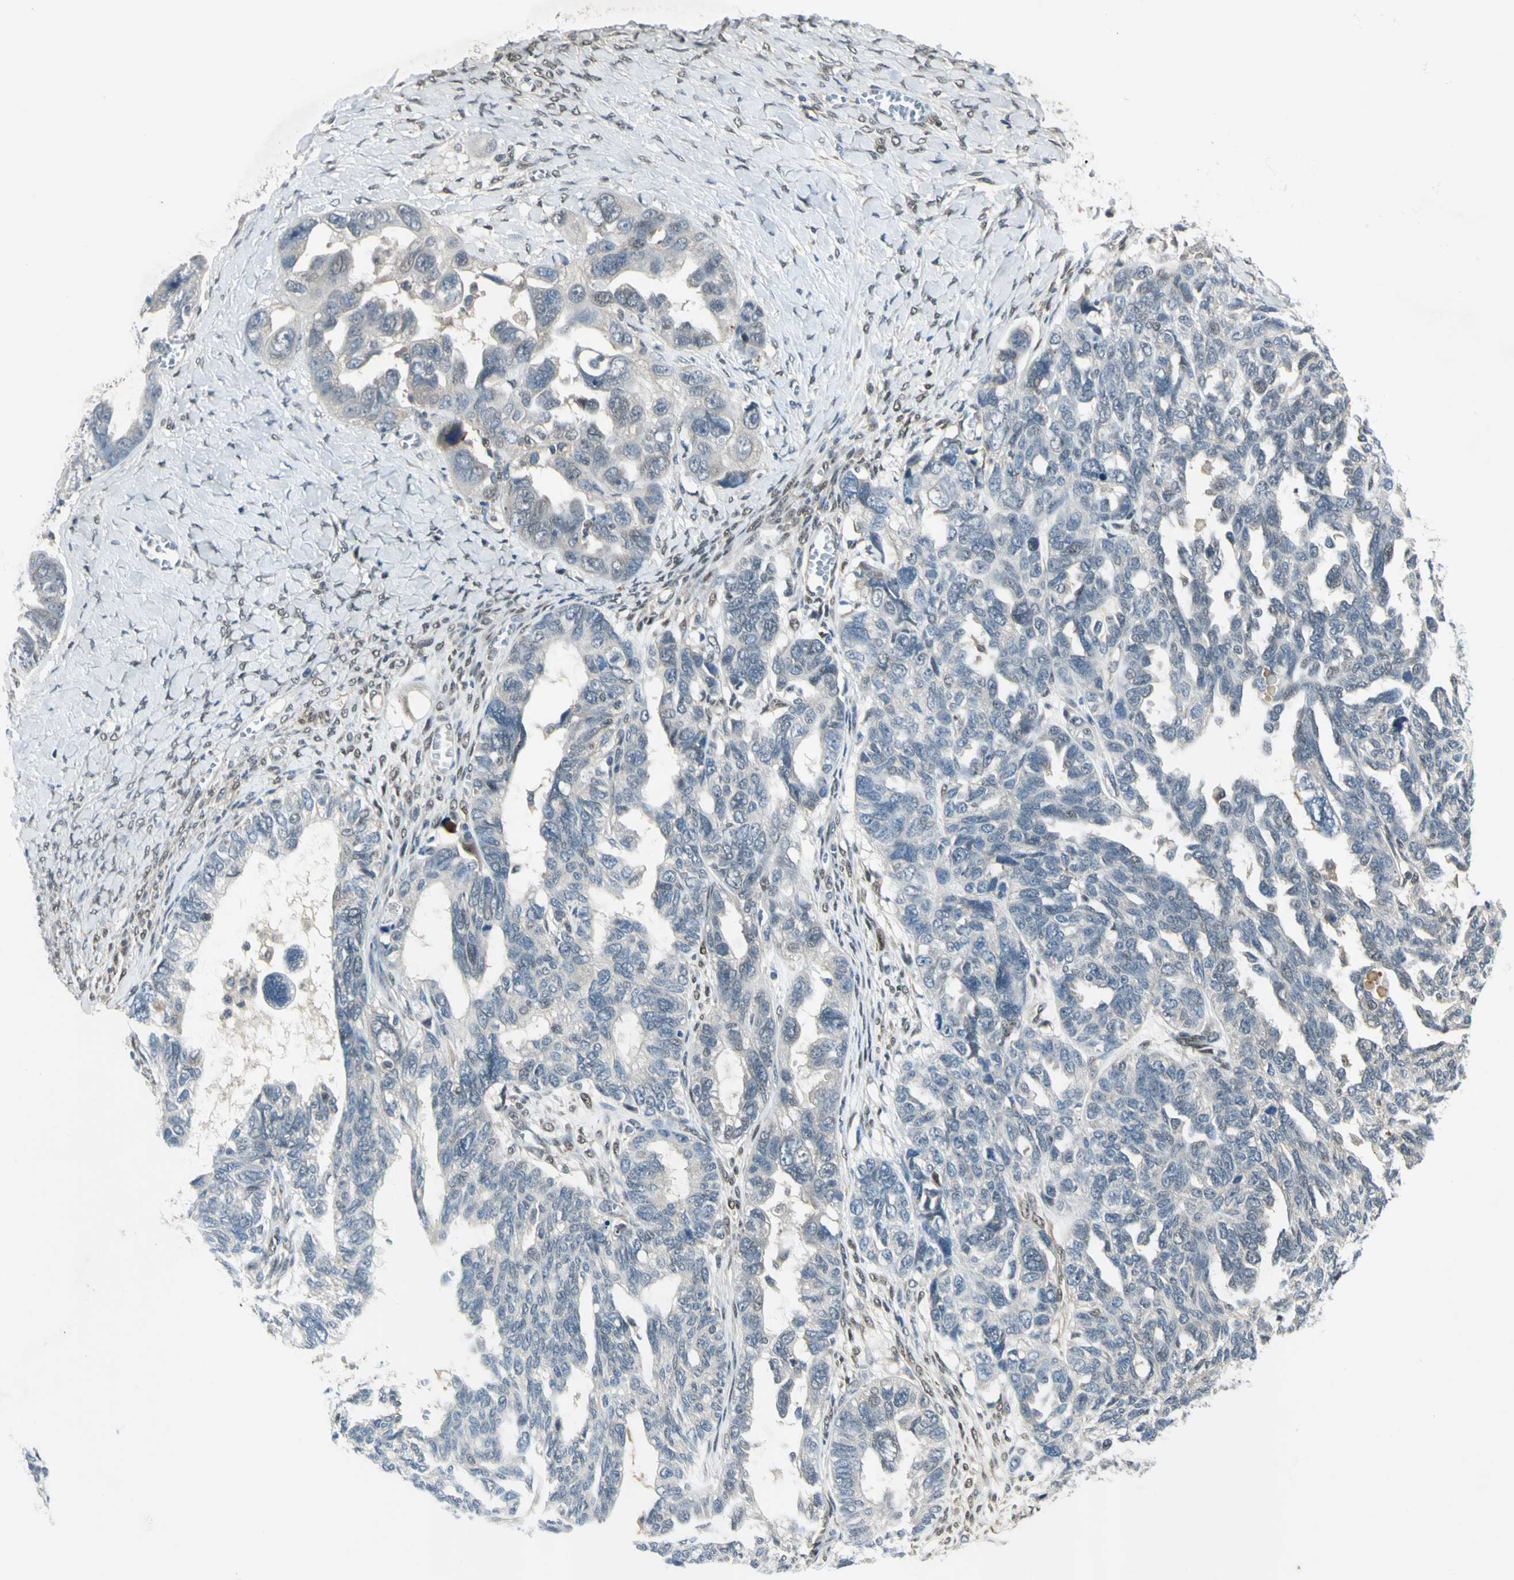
{"staining": {"intensity": "negative", "quantity": "none", "location": "none"}, "tissue": "ovarian cancer", "cell_type": "Tumor cells", "image_type": "cancer", "snomed": [{"axis": "morphology", "description": "Cystadenocarcinoma, serous, NOS"}, {"axis": "topography", "description": "Ovary"}], "caption": "High magnification brightfield microscopy of ovarian cancer (serous cystadenocarcinoma) stained with DAB (3,3'-diaminobenzidine) (brown) and counterstained with hematoxylin (blue): tumor cells show no significant positivity.", "gene": "PSMD5", "patient": {"sex": "female", "age": 79}}